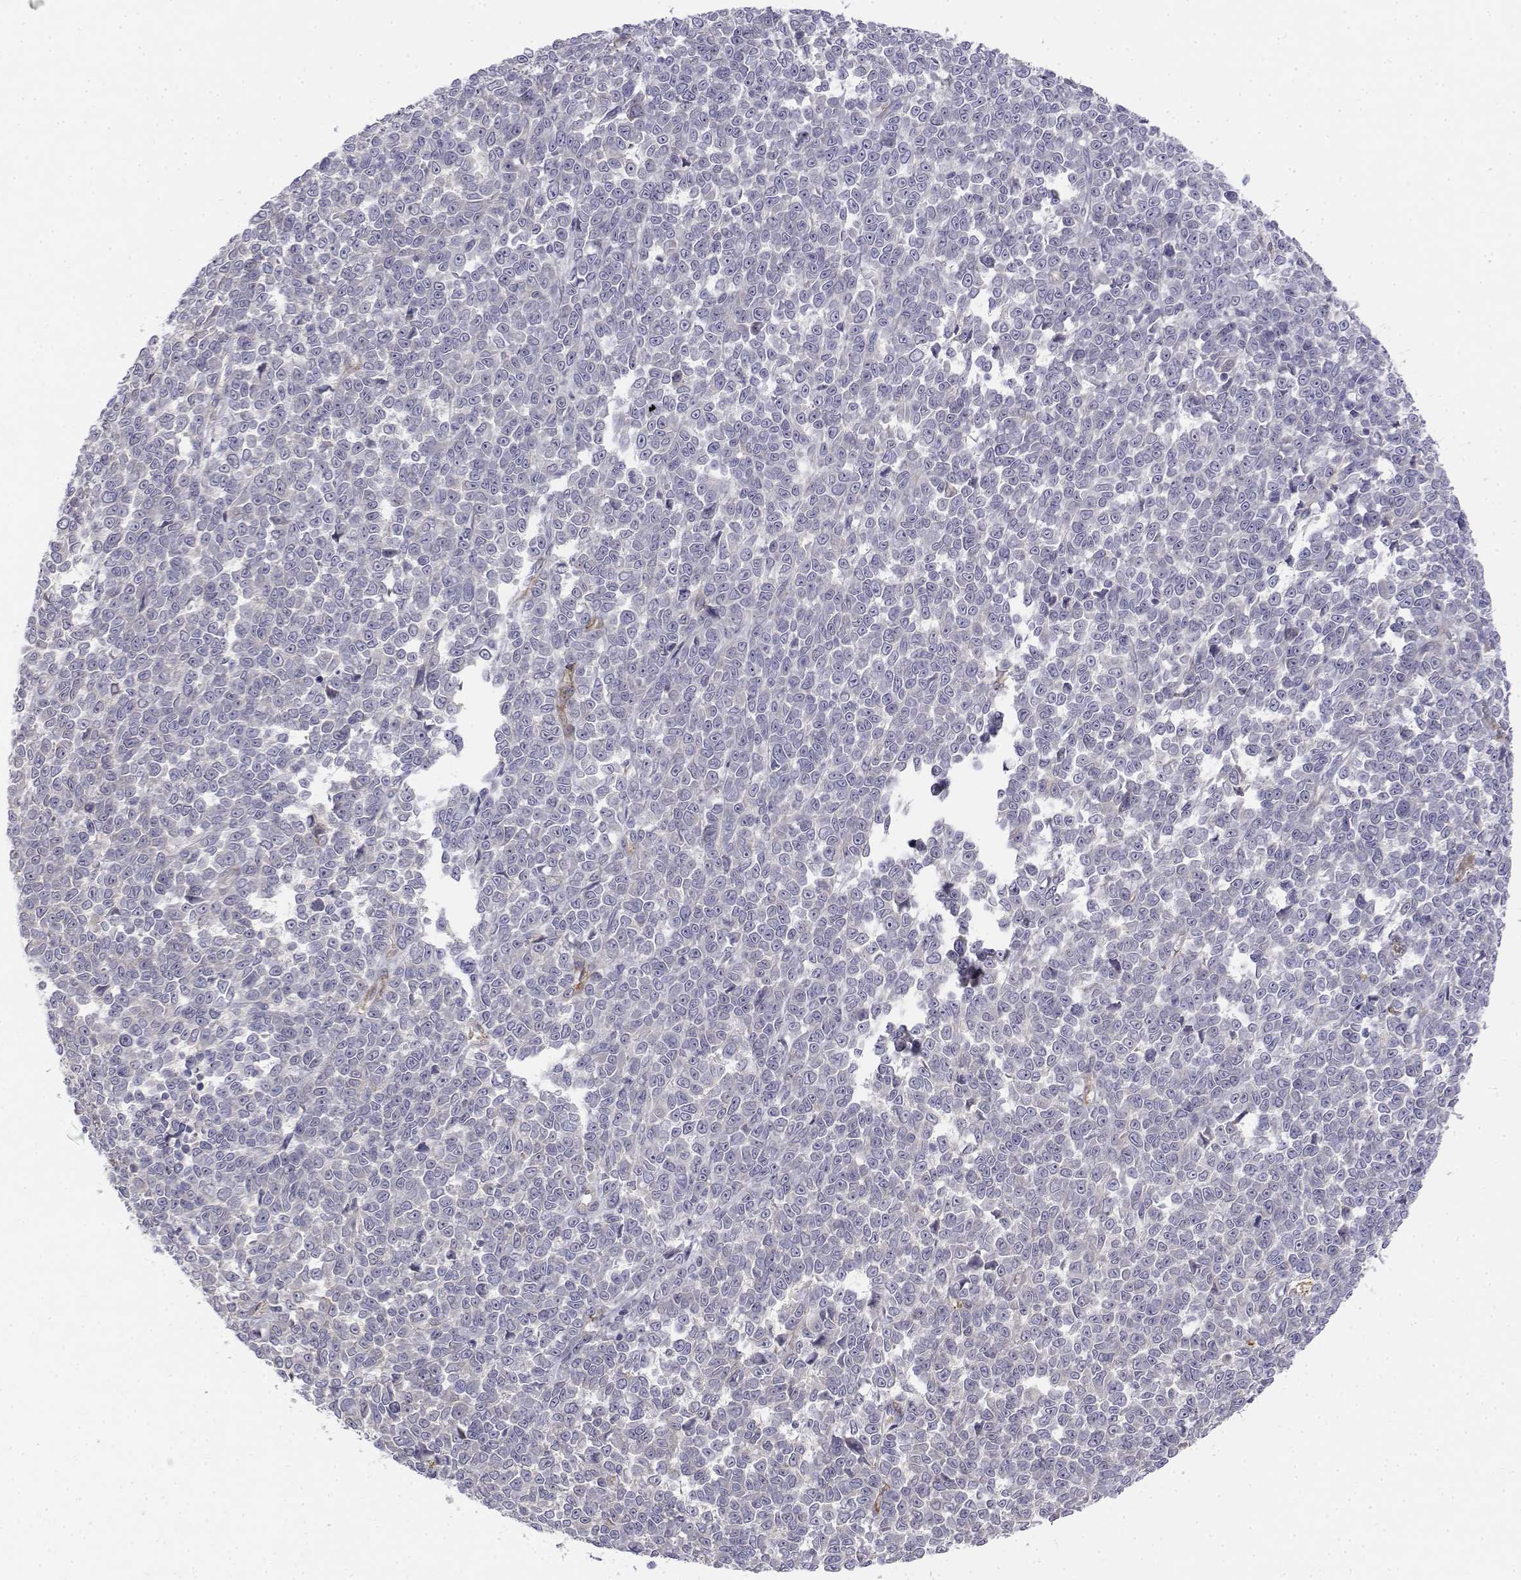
{"staining": {"intensity": "negative", "quantity": "none", "location": "none"}, "tissue": "melanoma", "cell_type": "Tumor cells", "image_type": "cancer", "snomed": [{"axis": "morphology", "description": "Malignant melanoma, NOS"}, {"axis": "topography", "description": "Skin"}], "caption": "DAB immunohistochemical staining of melanoma displays no significant staining in tumor cells.", "gene": "CADM1", "patient": {"sex": "female", "age": 95}}